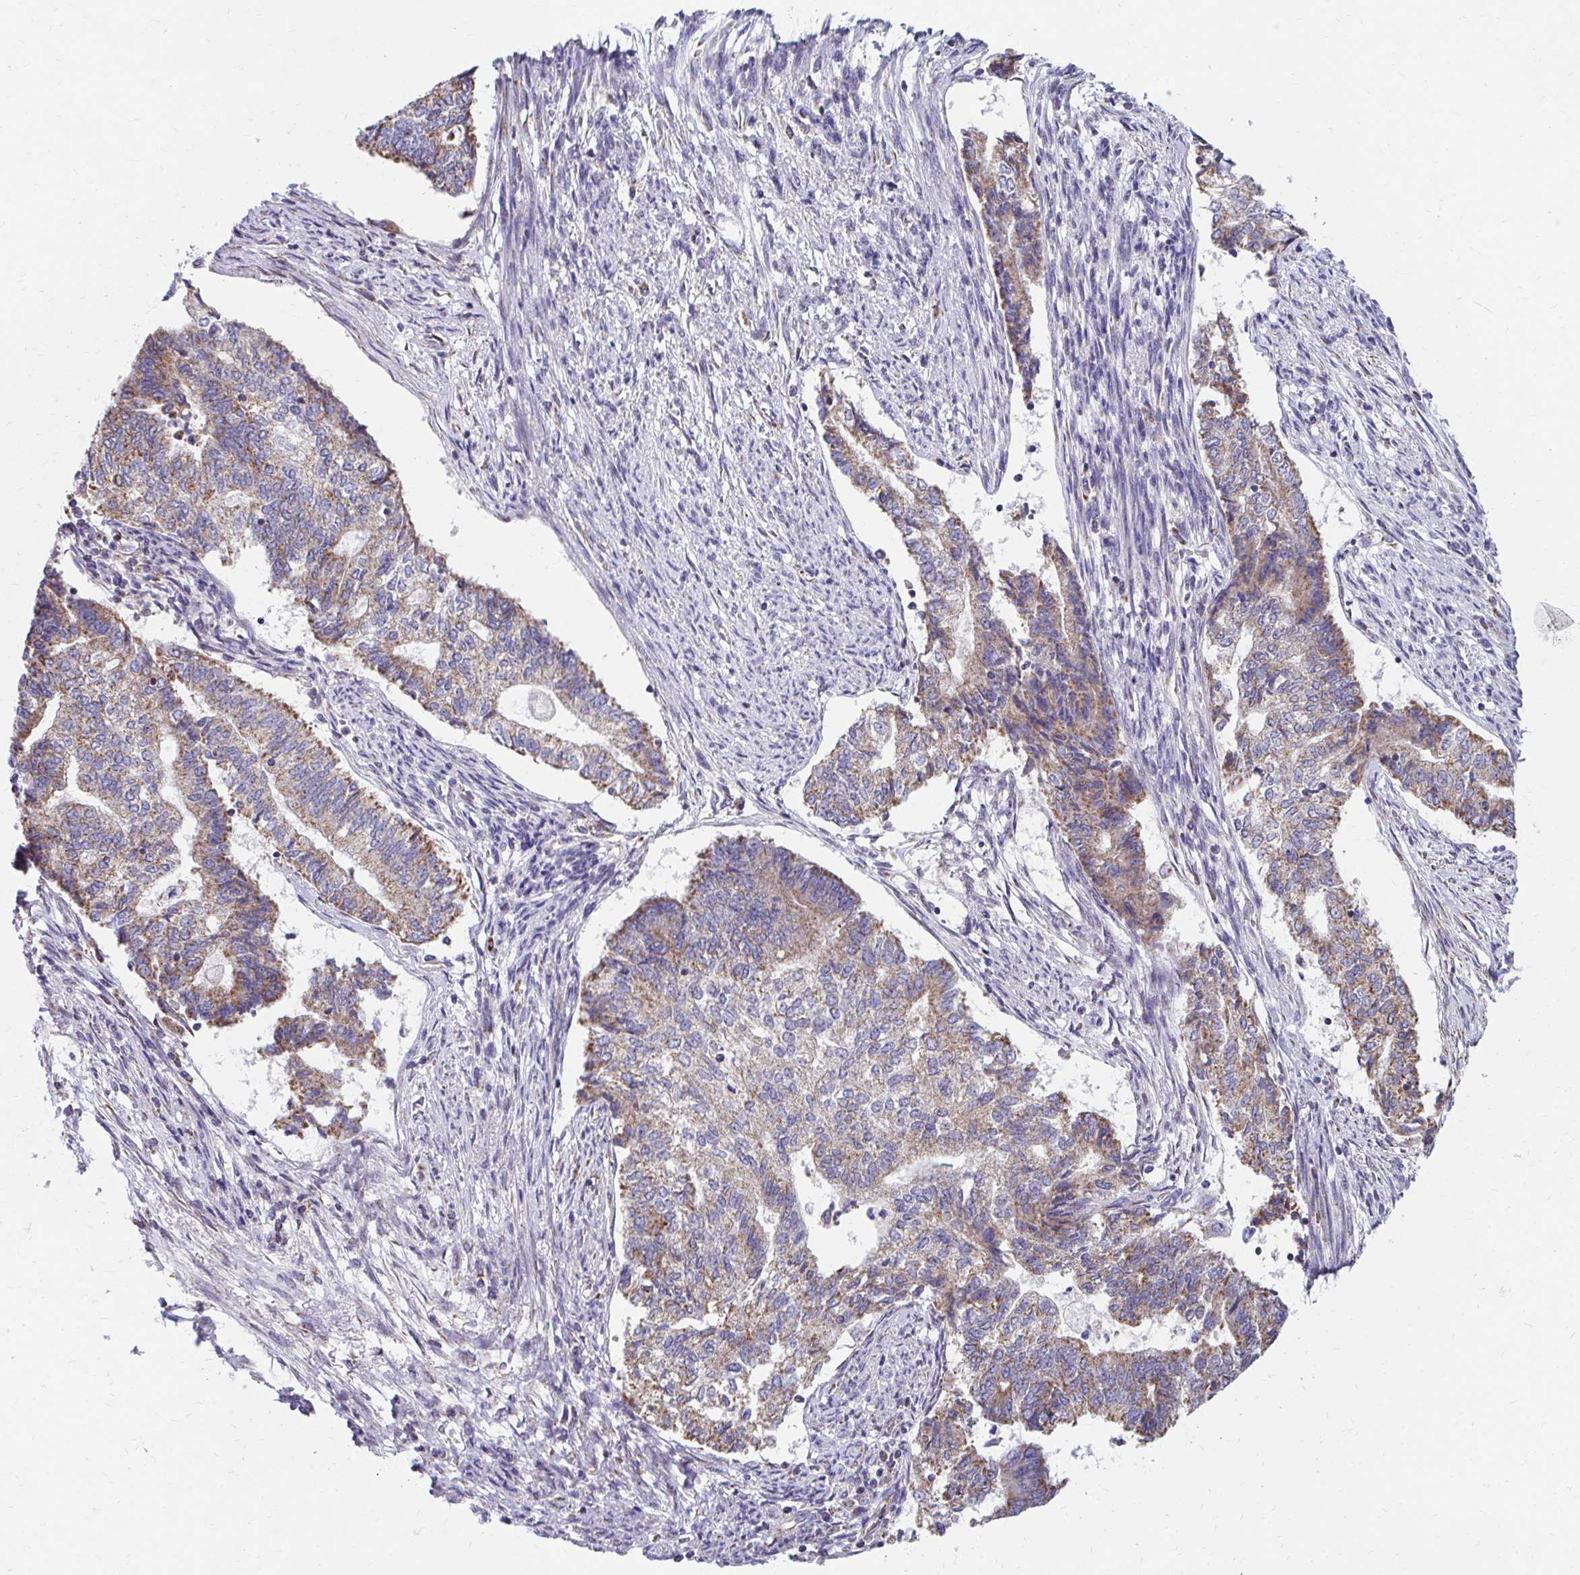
{"staining": {"intensity": "moderate", "quantity": ">75%", "location": "cytoplasmic/membranous"}, "tissue": "endometrial cancer", "cell_type": "Tumor cells", "image_type": "cancer", "snomed": [{"axis": "morphology", "description": "Adenocarcinoma, NOS"}, {"axis": "topography", "description": "Endometrium"}], "caption": "Human endometrial adenocarcinoma stained with a brown dye reveals moderate cytoplasmic/membranous positive staining in approximately >75% of tumor cells.", "gene": "RCC1L", "patient": {"sex": "female", "age": 65}}